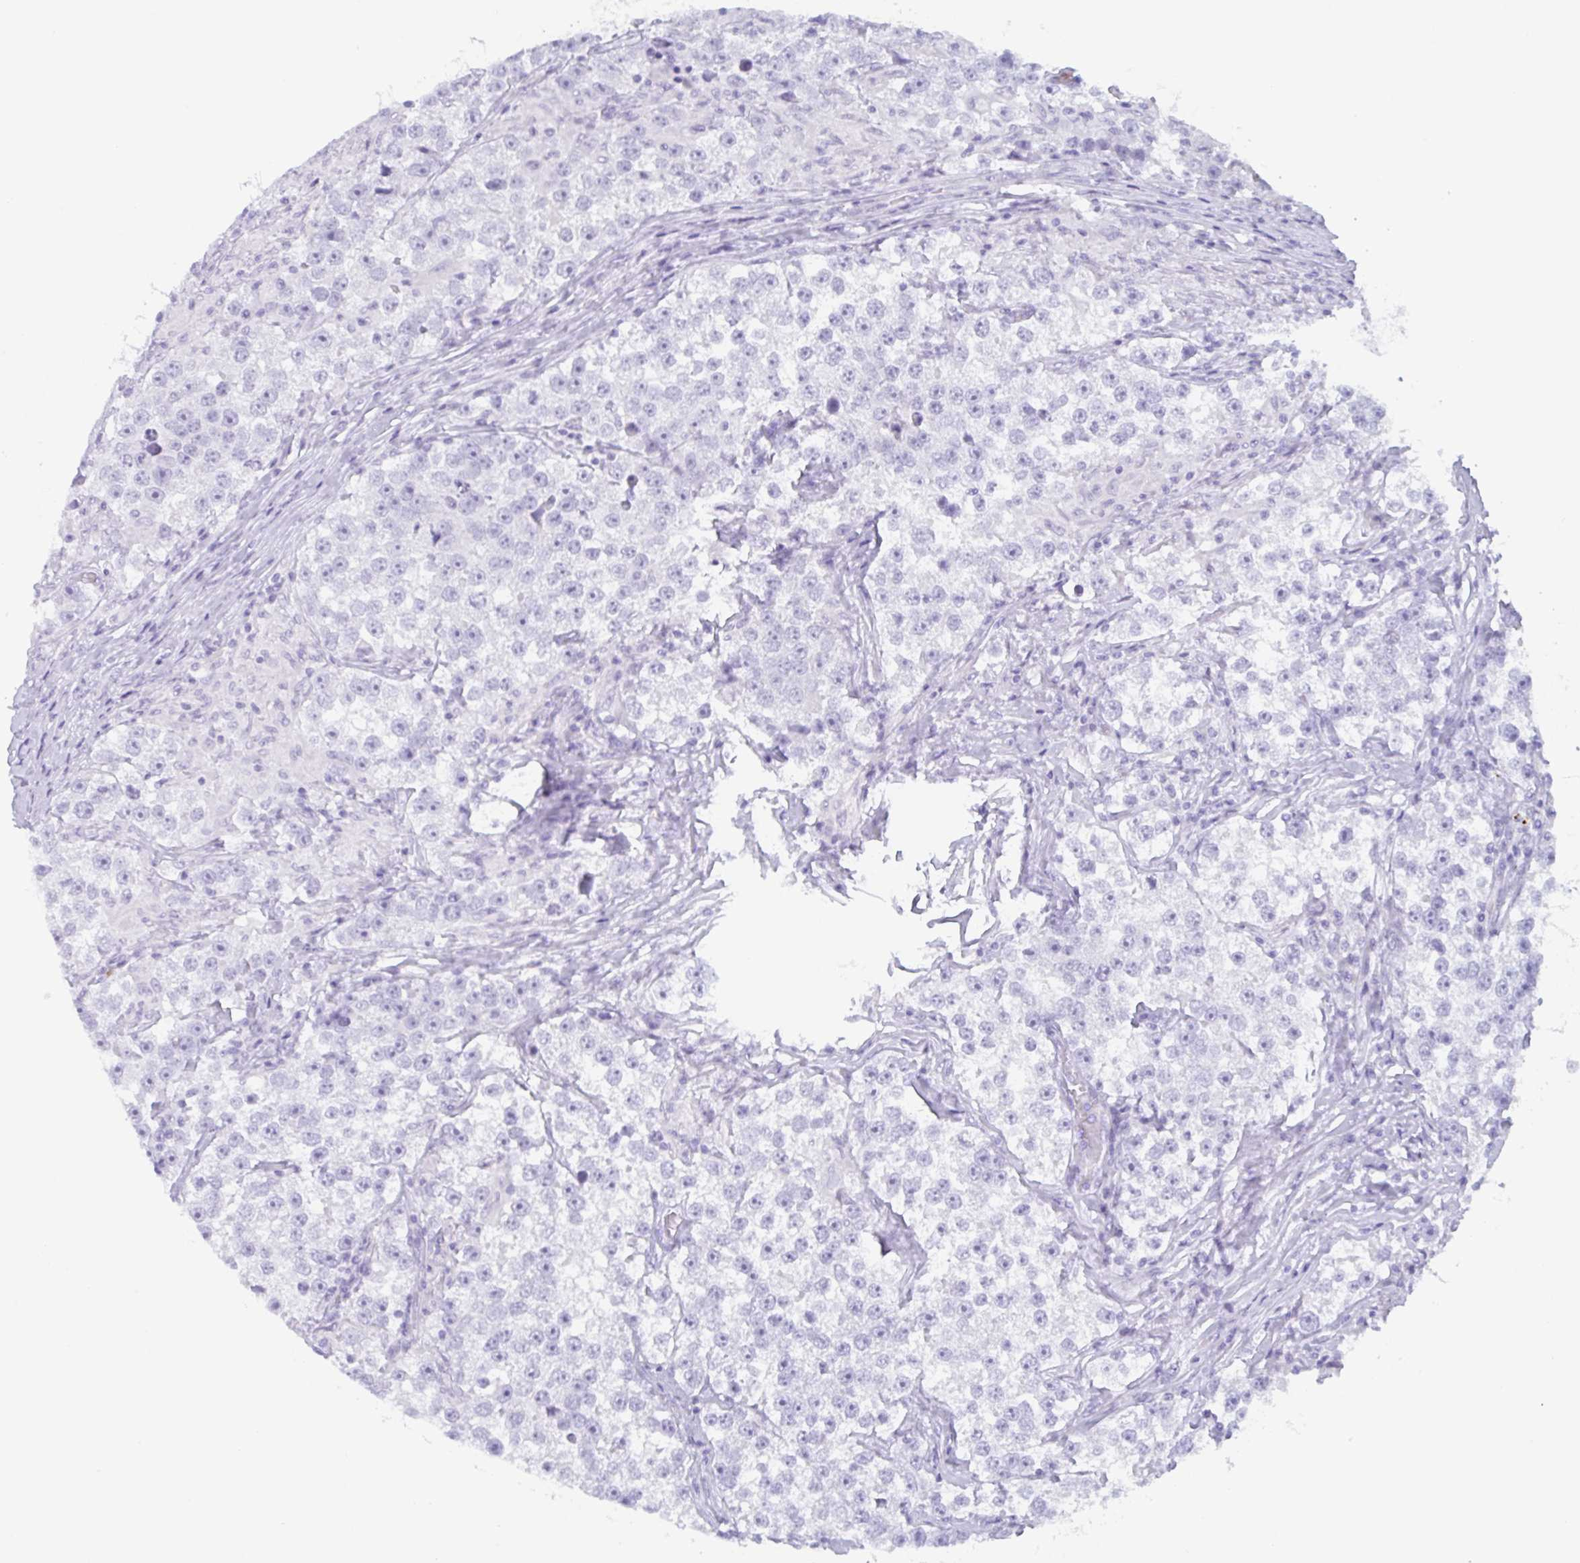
{"staining": {"intensity": "negative", "quantity": "none", "location": "none"}, "tissue": "testis cancer", "cell_type": "Tumor cells", "image_type": "cancer", "snomed": [{"axis": "morphology", "description": "Seminoma, NOS"}, {"axis": "topography", "description": "Testis"}], "caption": "This is a photomicrograph of immunohistochemistry staining of testis cancer, which shows no positivity in tumor cells. Brightfield microscopy of IHC stained with DAB (brown) and hematoxylin (blue), captured at high magnification.", "gene": "DTWD2", "patient": {"sex": "male", "age": 46}}